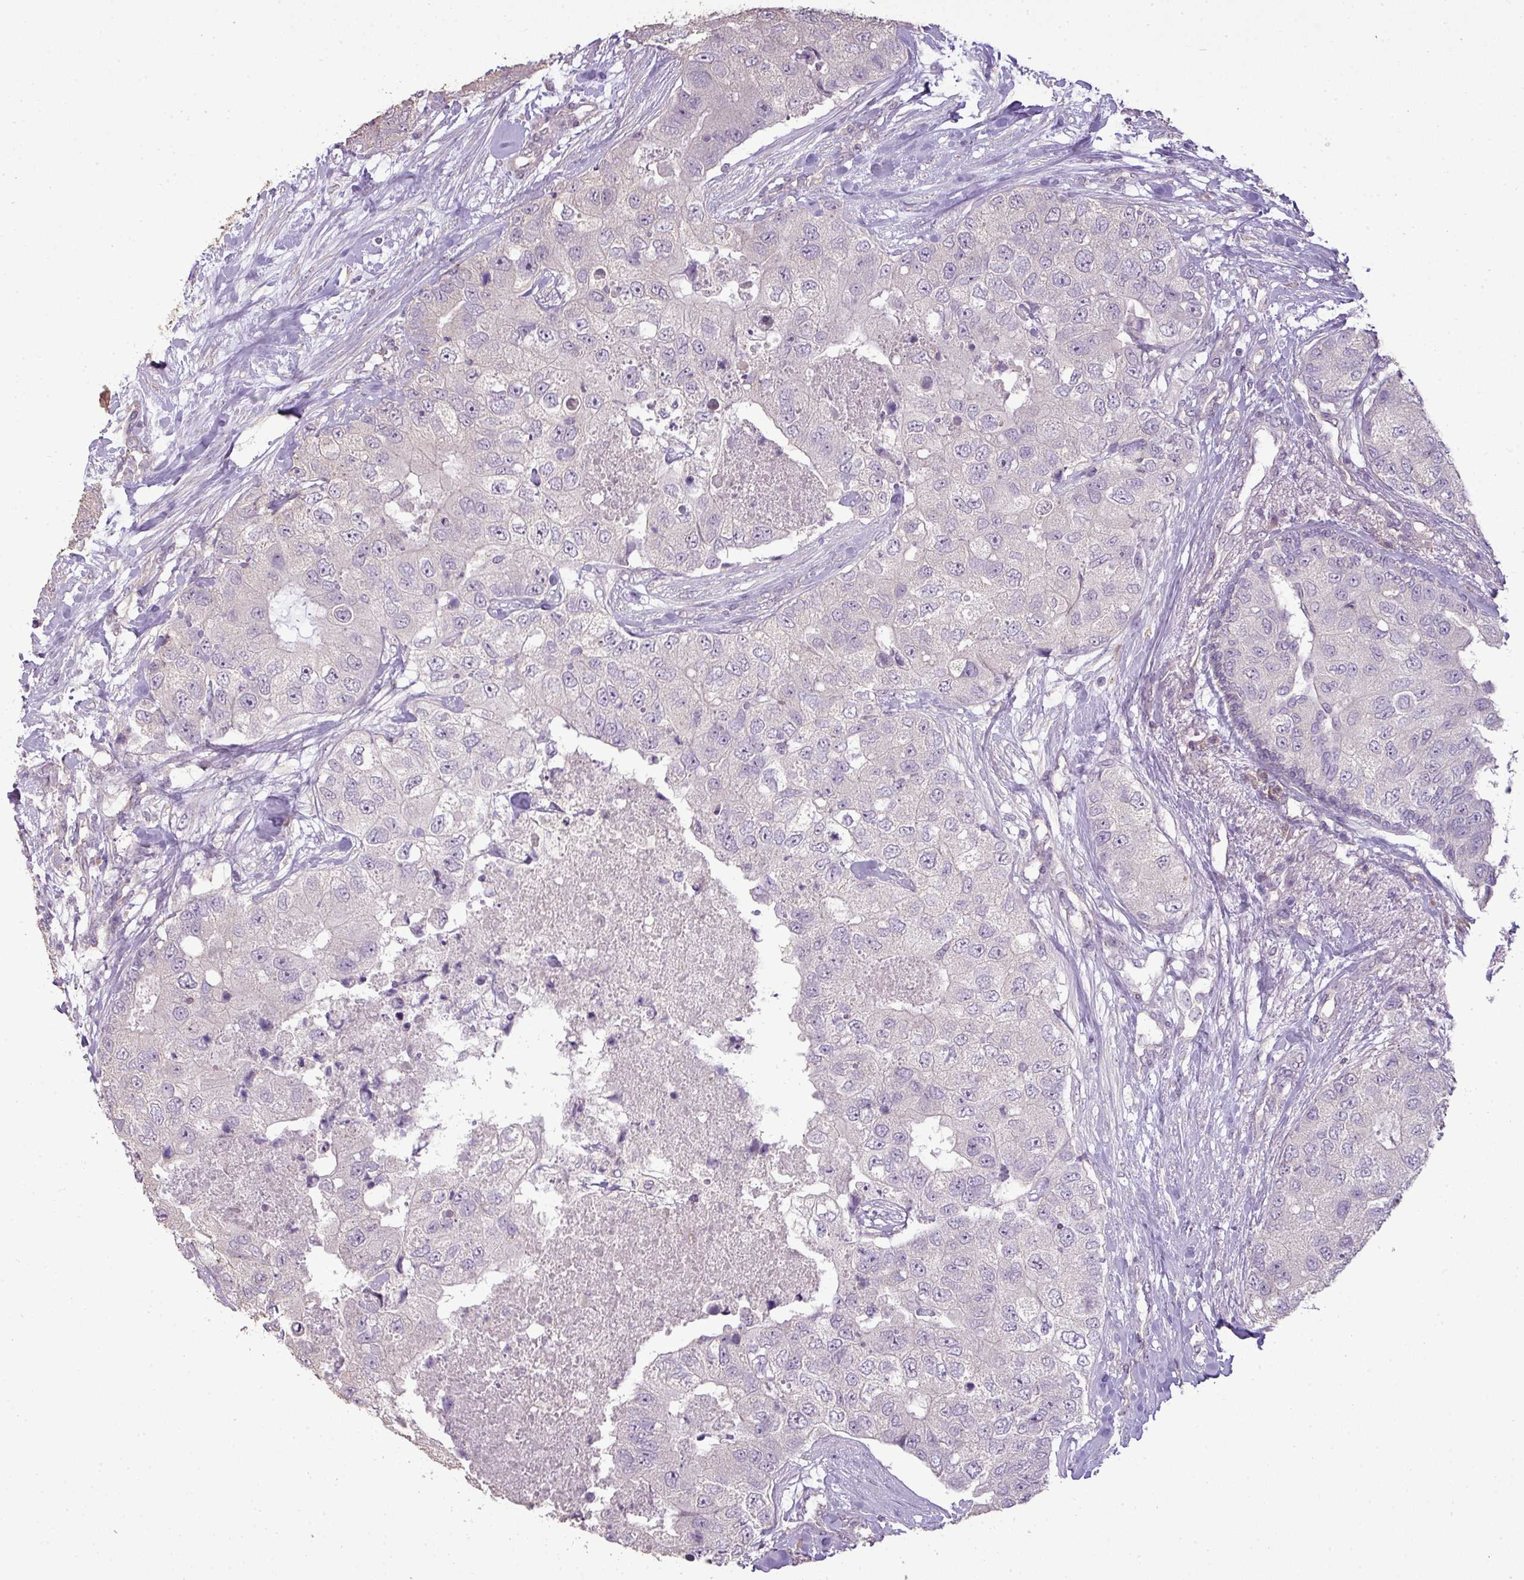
{"staining": {"intensity": "negative", "quantity": "none", "location": "none"}, "tissue": "breast cancer", "cell_type": "Tumor cells", "image_type": "cancer", "snomed": [{"axis": "morphology", "description": "Duct carcinoma"}, {"axis": "topography", "description": "Breast"}], "caption": "A histopathology image of human infiltrating ductal carcinoma (breast) is negative for staining in tumor cells. (IHC, brightfield microscopy, high magnification).", "gene": "LY9", "patient": {"sex": "female", "age": 62}}